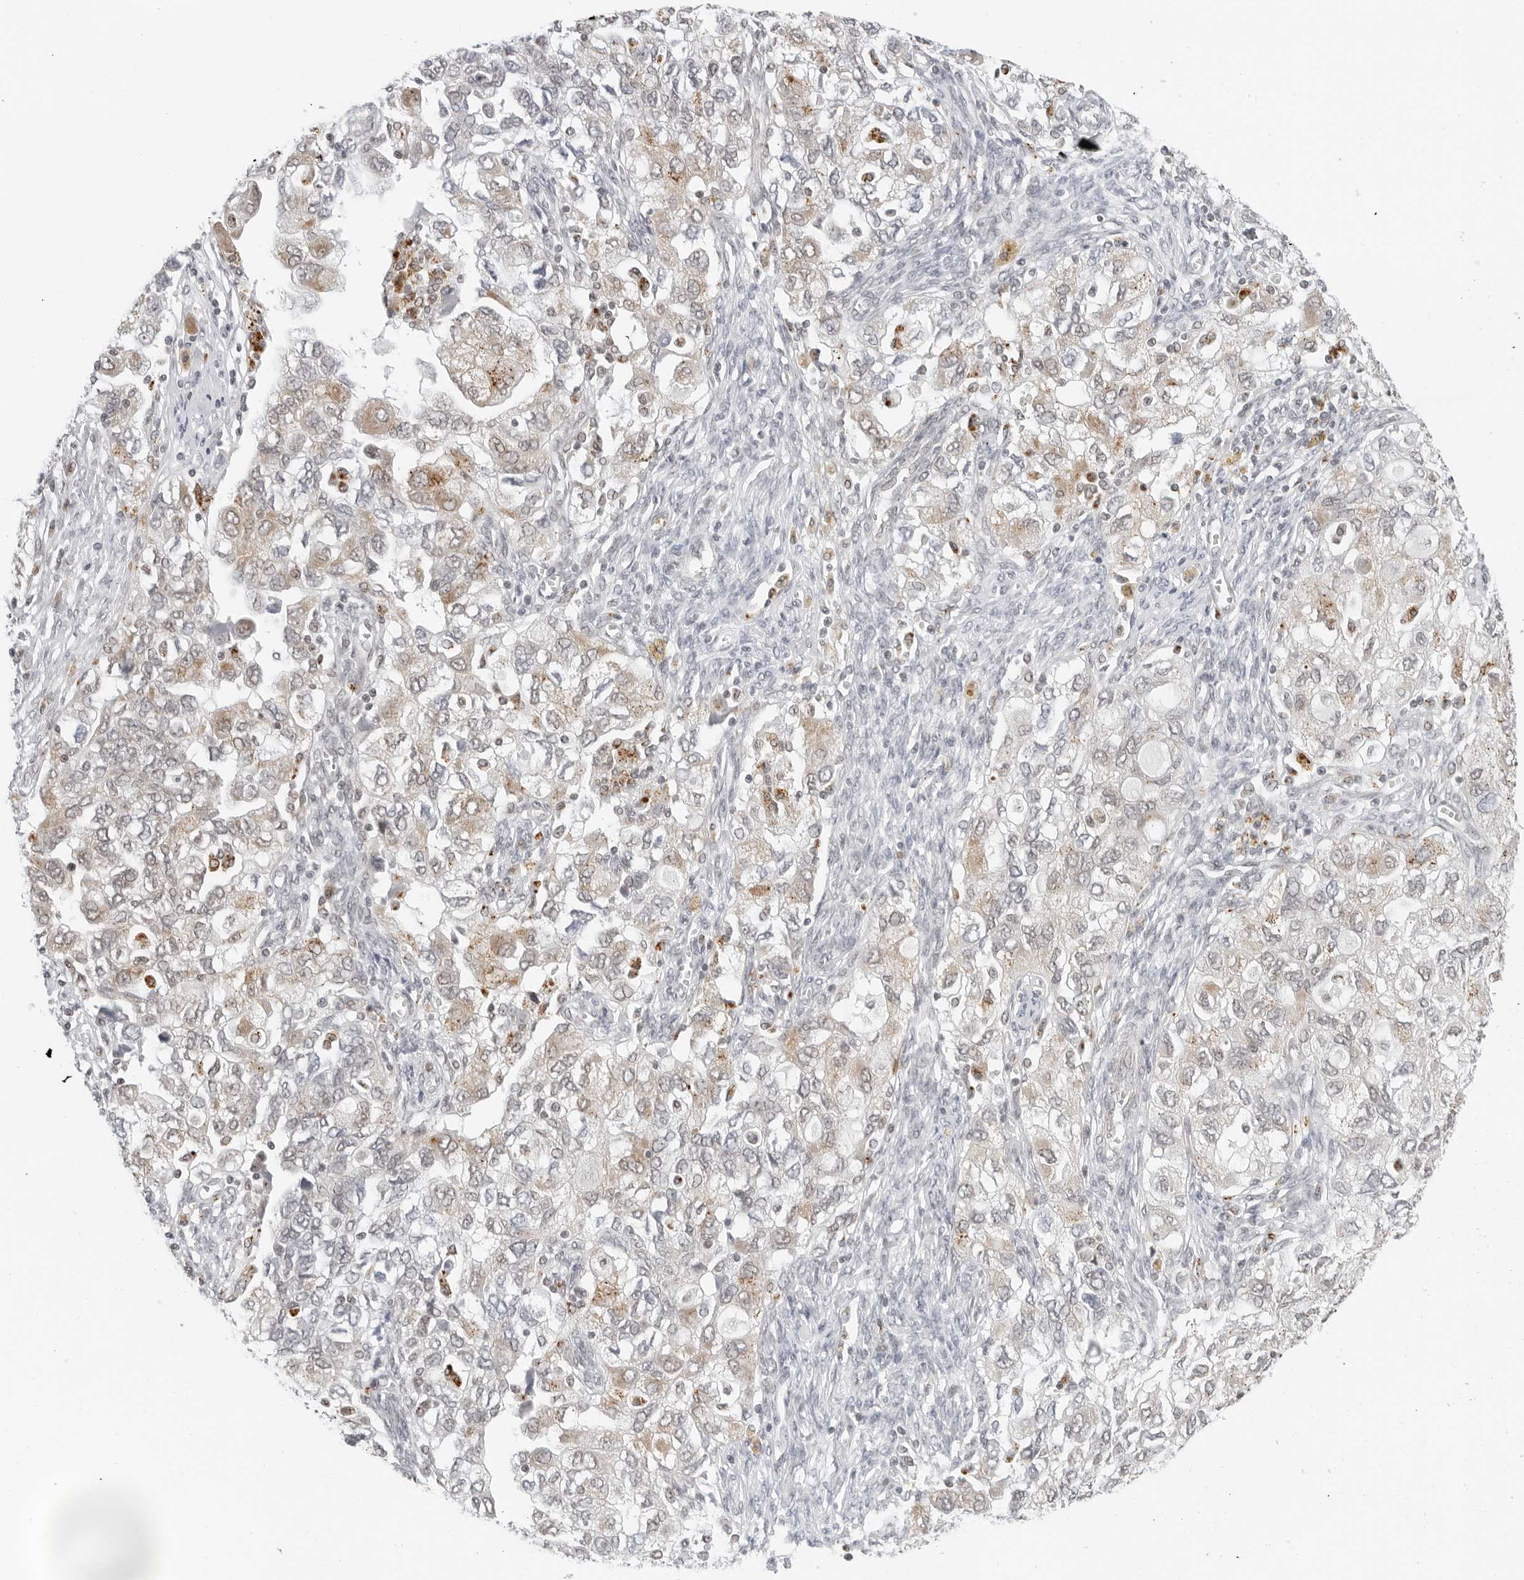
{"staining": {"intensity": "weak", "quantity": "25%-75%", "location": "cytoplasmic/membranous"}, "tissue": "ovarian cancer", "cell_type": "Tumor cells", "image_type": "cancer", "snomed": [{"axis": "morphology", "description": "Carcinoma, NOS"}, {"axis": "morphology", "description": "Cystadenocarcinoma, serous, NOS"}, {"axis": "topography", "description": "Ovary"}], "caption": "IHC image of neoplastic tissue: human ovarian carcinoma stained using immunohistochemistry shows low levels of weak protein expression localized specifically in the cytoplasmic/membranous of tumor cells, appearing as a cytoplasmic/membranous brown color.", "gene": "TOX4", "patient": {"sex": "female", "age": 69}}